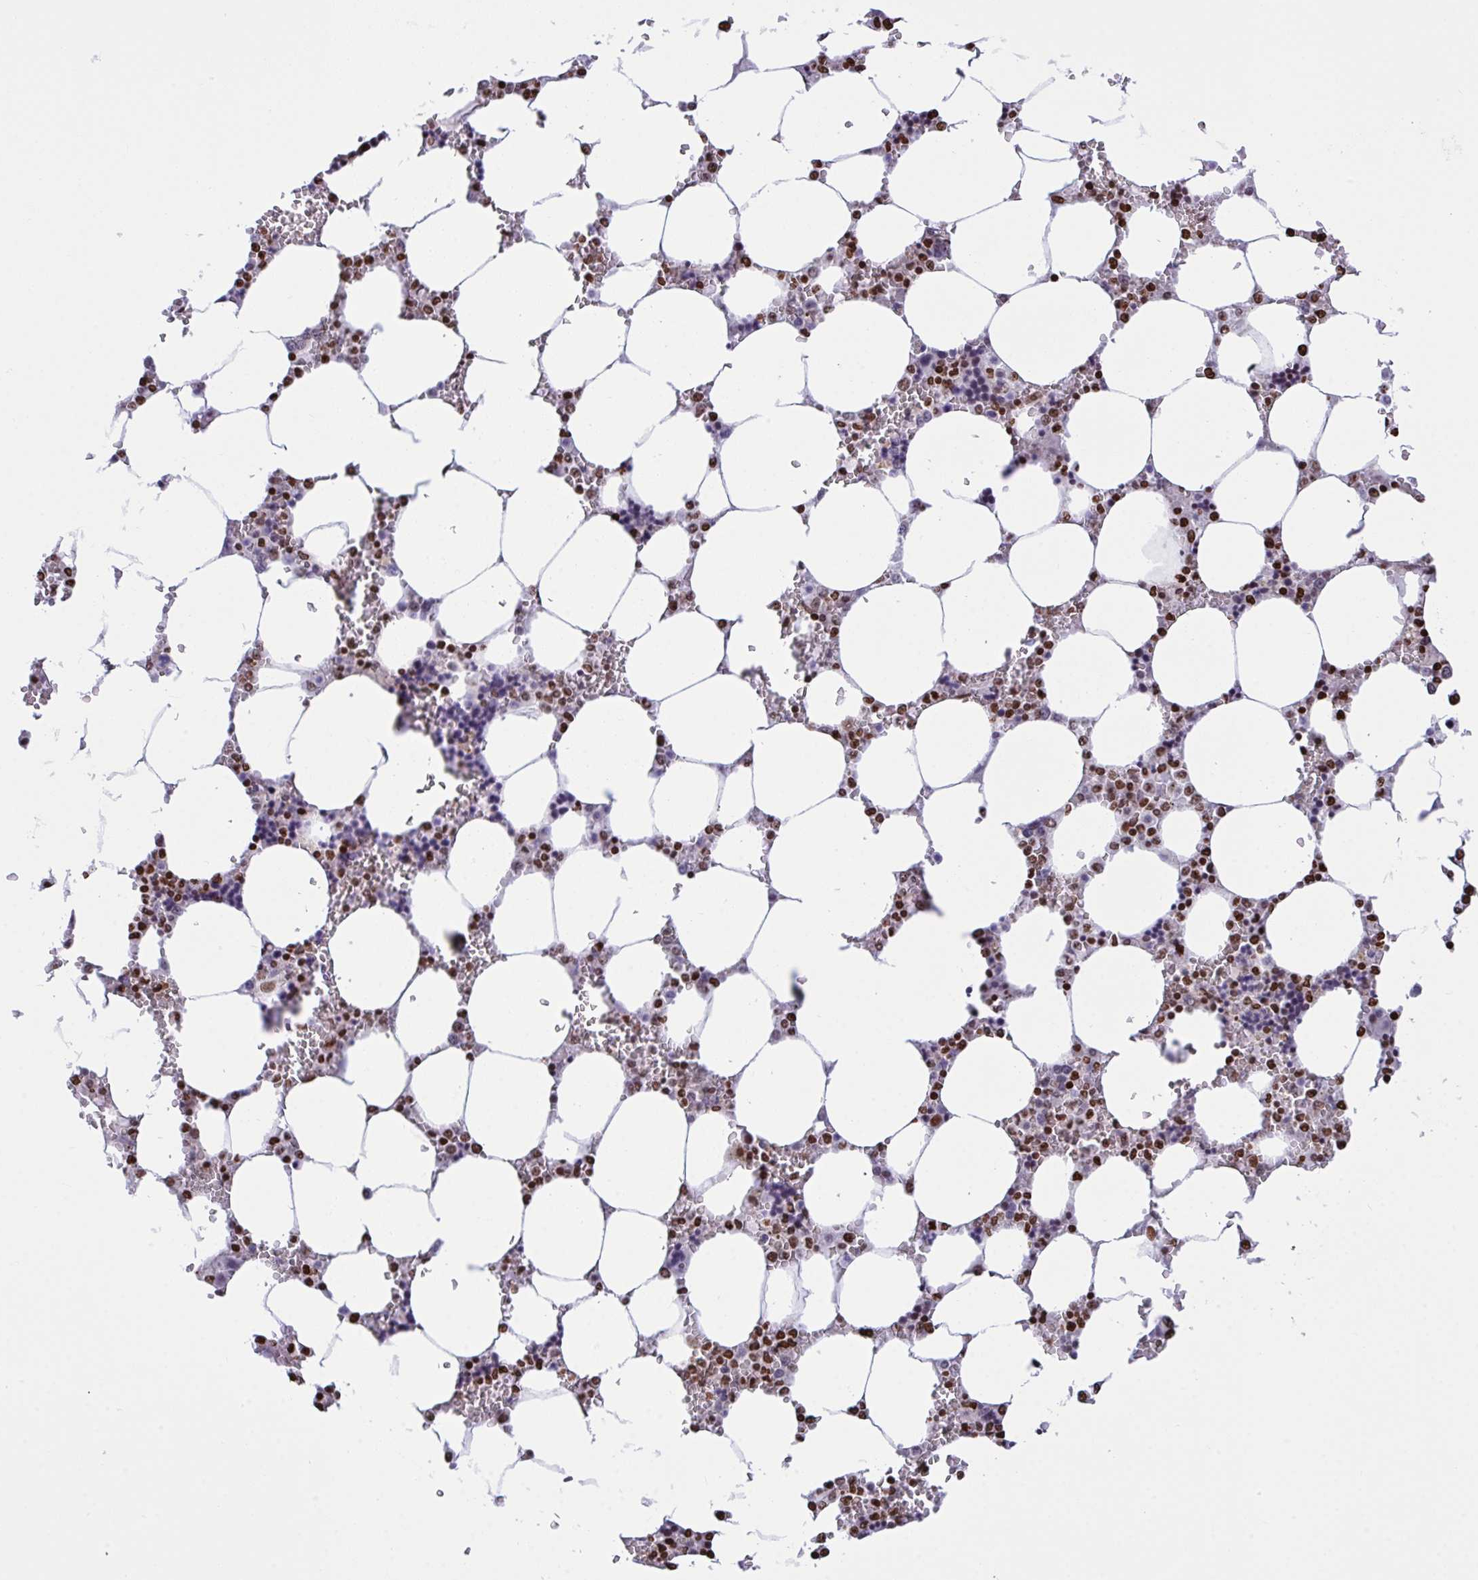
{"staining": {"intensity": "strong", "quantity": ">75%", "location": "nuclear"}, "tissue": "bone marrow", "cell_type": "Hematopoietic cells", "image_type": "normal", "snomed": [{"axis": "morphology", "description": "Normal tissue, NOS"}, {"axis": "topography", "description": "Bone marrow"}], "caption": "Protein positivity by IHC demonstrates strong nuclear positivity in about >75% of hematopoietic cells in normal bone marrow.", "gene": "RAPGEF5", "patient": {"sex": "male", "age": 64}}